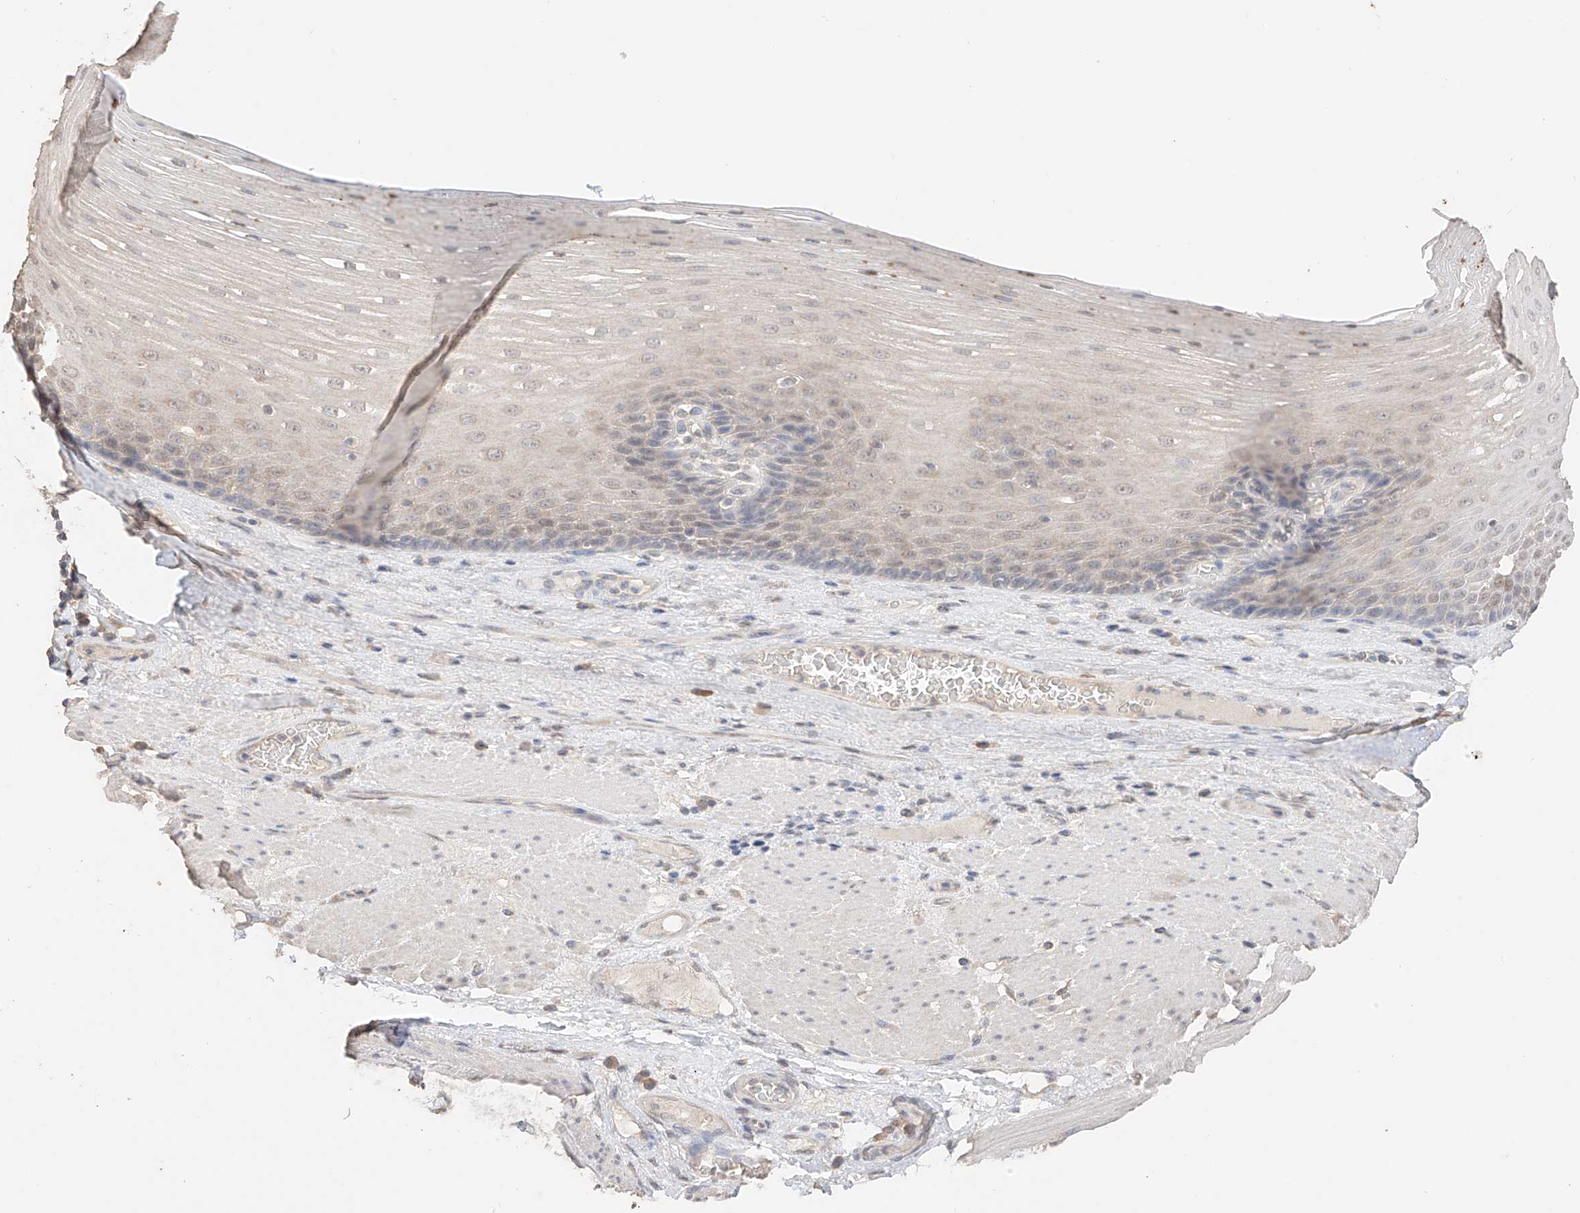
{"staining": {"intensity": "weak", "quantity": "25%-75%", "location": "cytoplasmic/membranous,nuclear"}, "tissue": "esophagus", "cell_type": "Squamous epithelial cells", "image_type": "normal", "snomed": [{"axis": "morphology", "description": "Normal tissue, NOS"}, {"axis": "topography", "description": "Esophagus"}], "caption": "A micrograph of human esophagus stained for a protein shows weak cytoplasmic/membranous,nuclear brown staining in squamous epithelial cells.", "gene": "IL22RA2", "patient": {"sex": "male", "age": 62}}